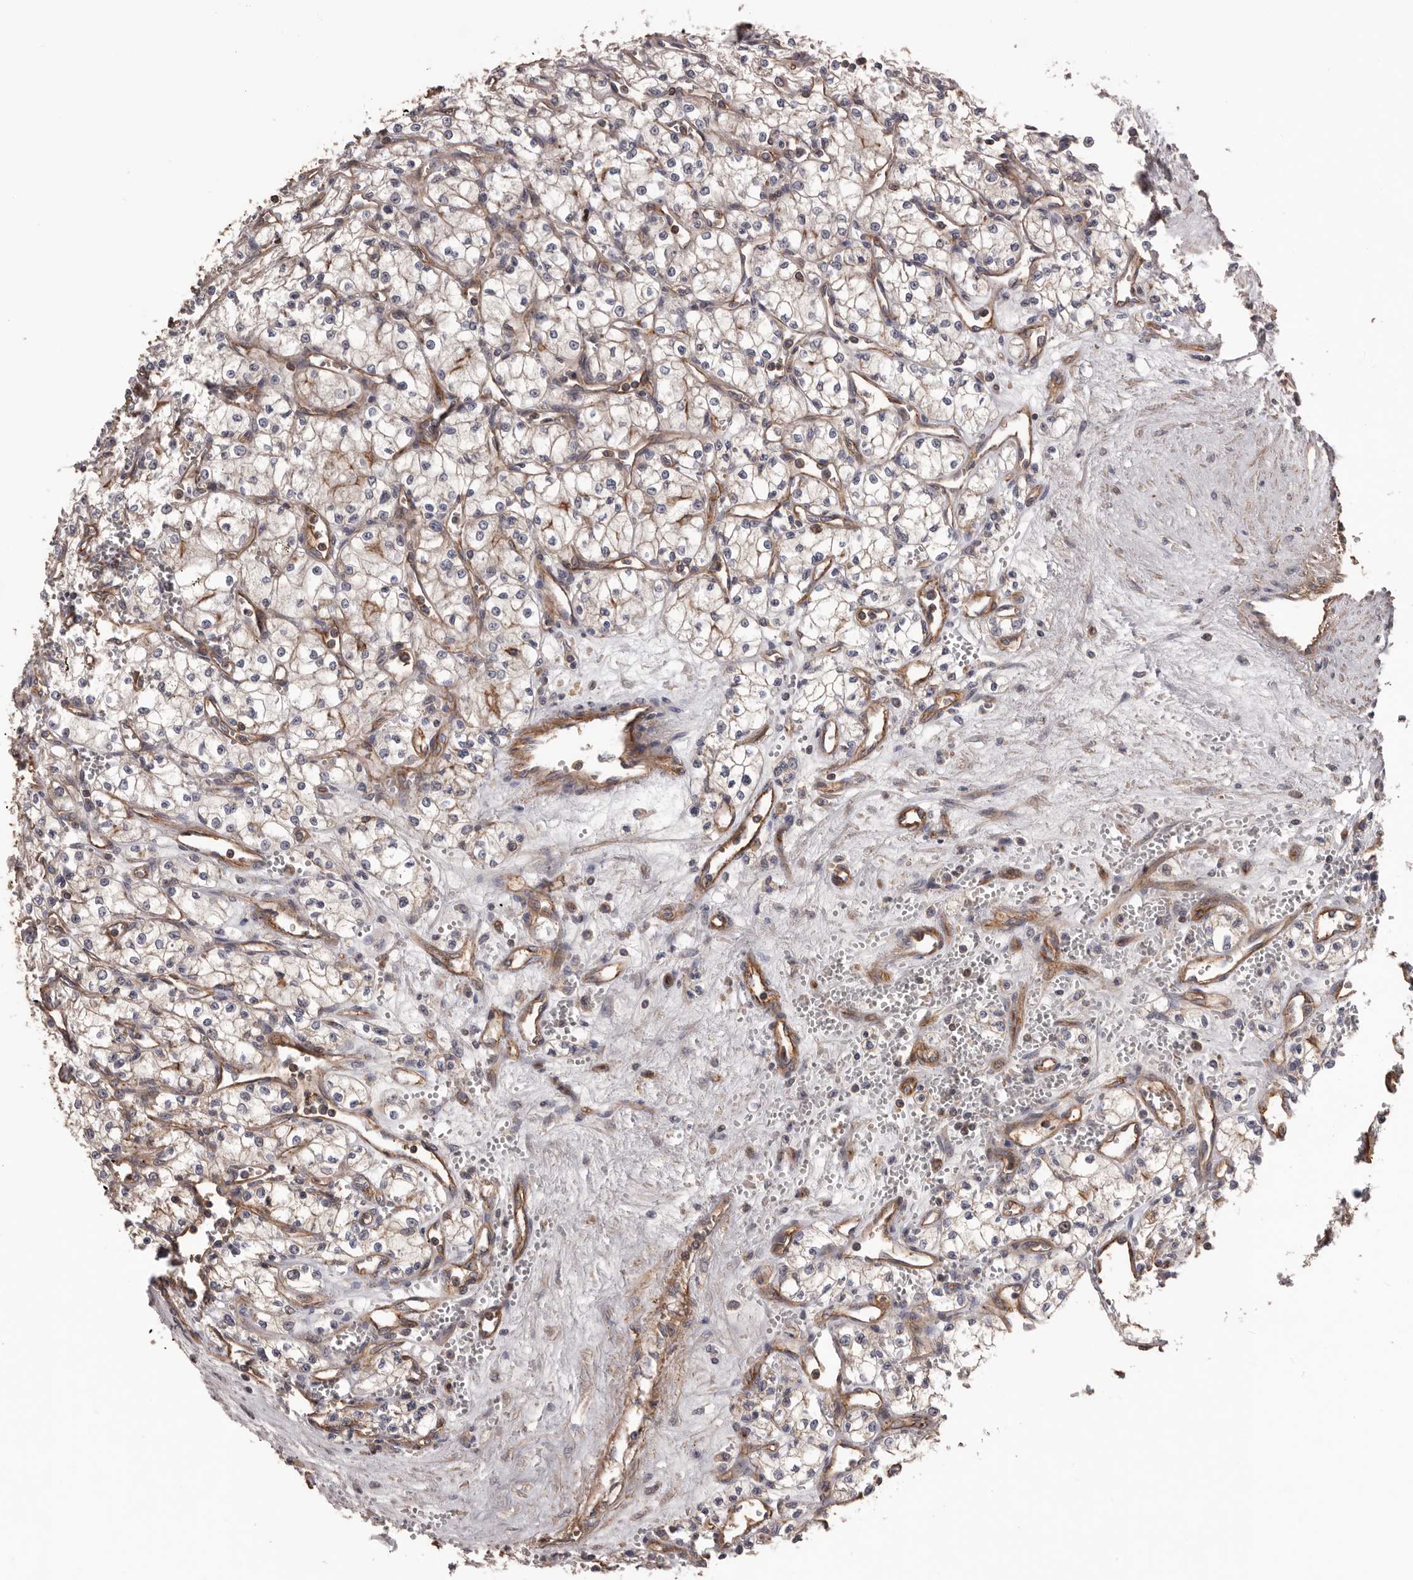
{"staining": {"intensity": "weak", "quantity": ">75%", "location": "cytoplasmic/membranous"}, "tissue": "renal cancer", "cell_type": "Tumor cells", "image_type": "cancer", "snomed": [{"axis": "morphology", "description": "Adenocarcinoma, NOS"}, {"axis": "topography", "description": "Kidney"}], "caption": "Immunohistochemistry (DAB) staining of renal cancer reveals weak cytoplasmic/membranous protein staining in approximately >75% of tumor cells. The staining was performed using DAB to visualize the protein expression in brown, while the nuclei were stained in blue with hematoxylin (Magnification: 20x).", "gene": "PNRC2", "patient": {"sex": "male", "age": 59}}